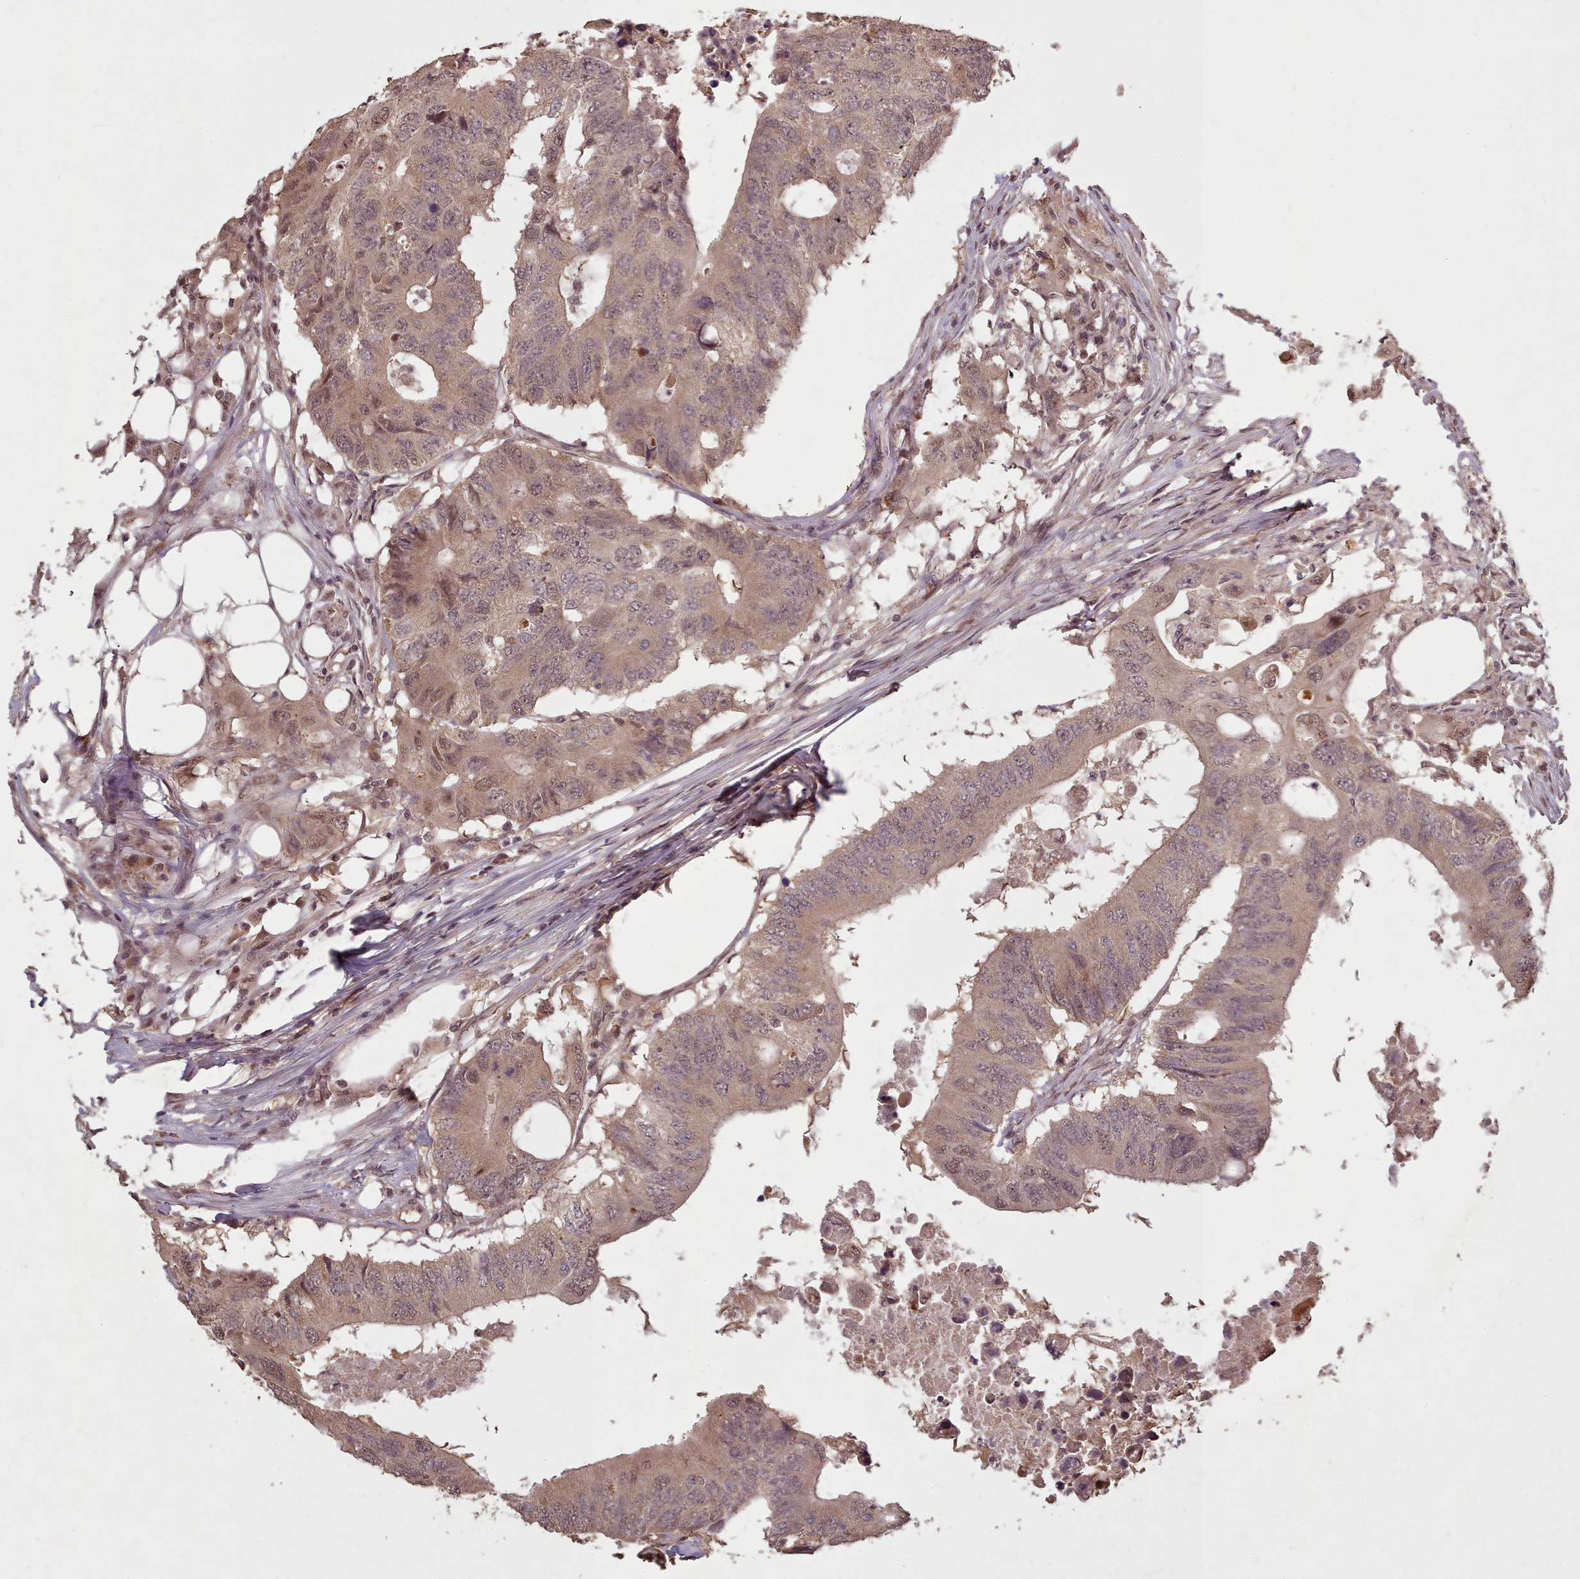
{"staining": {"intensity": "weak", "quantity": ">75%", "location": "cytoplasmic/membranous,nuclear"}, "tissue": "colorectal cancer", "cell_type": "Tumor cells", "image_type": "cancer", "snomed": [{"axis": "morphology", "description": "Adenocarcinoma, NOS"}, {"axis": "topography", "description": "Colon"}], "caption": "DAB immunohistochemical staining of human colorectal adenocarcinoma exhibits weak cytoplasmic/membranous and nuclear protein expression in about >75% of tumor cells.", "gene": "CDC6", "patient": {"sex": "male", "age": 71}}